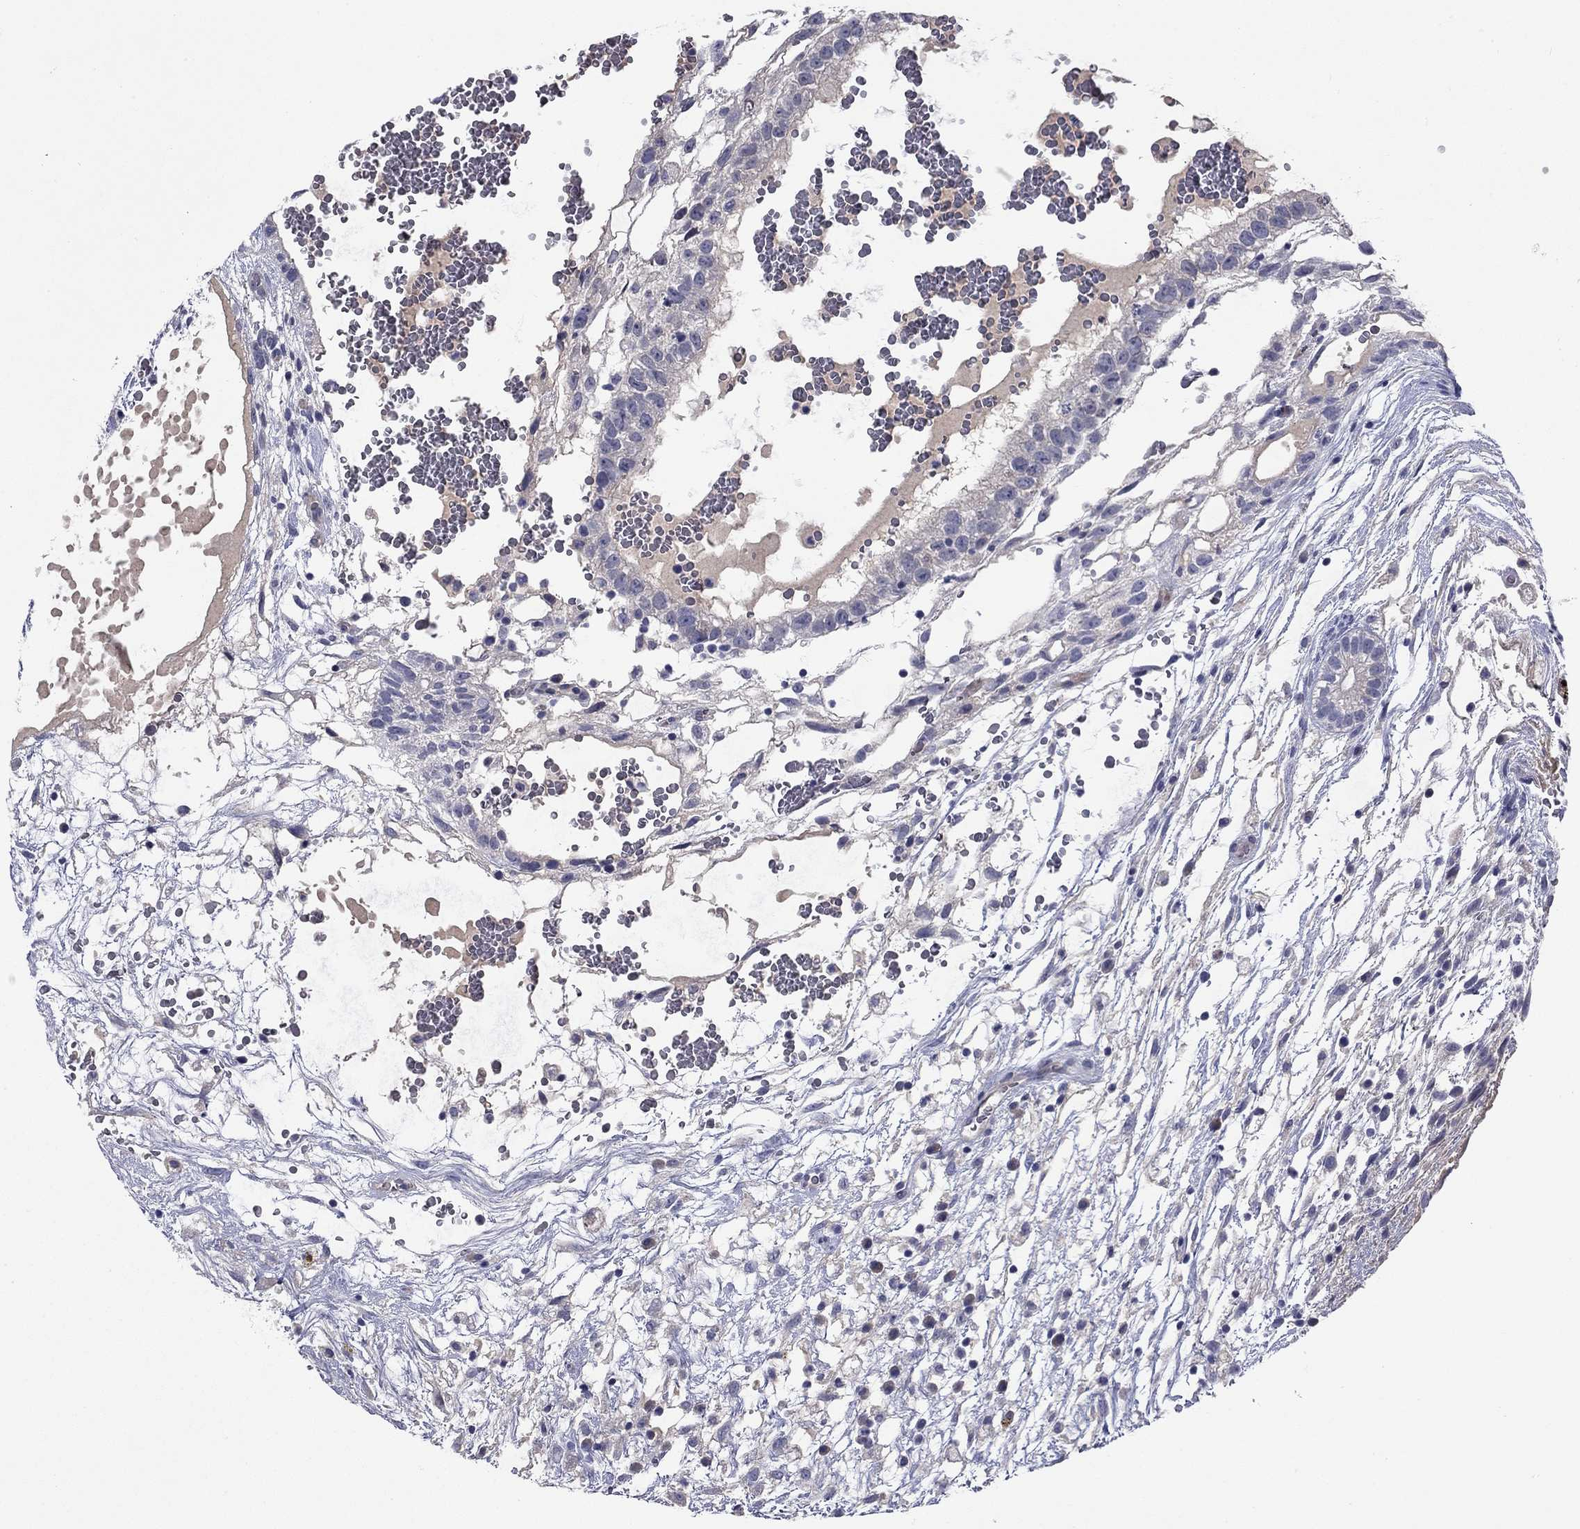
{"staining": {"intensity": "negative", "quantity": "none", "location": "none"}, "tissue": "testis cancer", "cell_type": "Tumor cells", "image_type": "cancer", "snomed": [{"axis": "morphology", "description": "Normal tissue, NOS"}, {"axis": "morphology", "description": "Carcinoma, Embryonal, NOS"}, {"axis": "topography", "description": "Testis"}], "caption": "Tumor cells show no significant expression in testis embryonal carcinoma.", "gene": "UNC119B", "patient": {"sex": "male", "age": 32}}